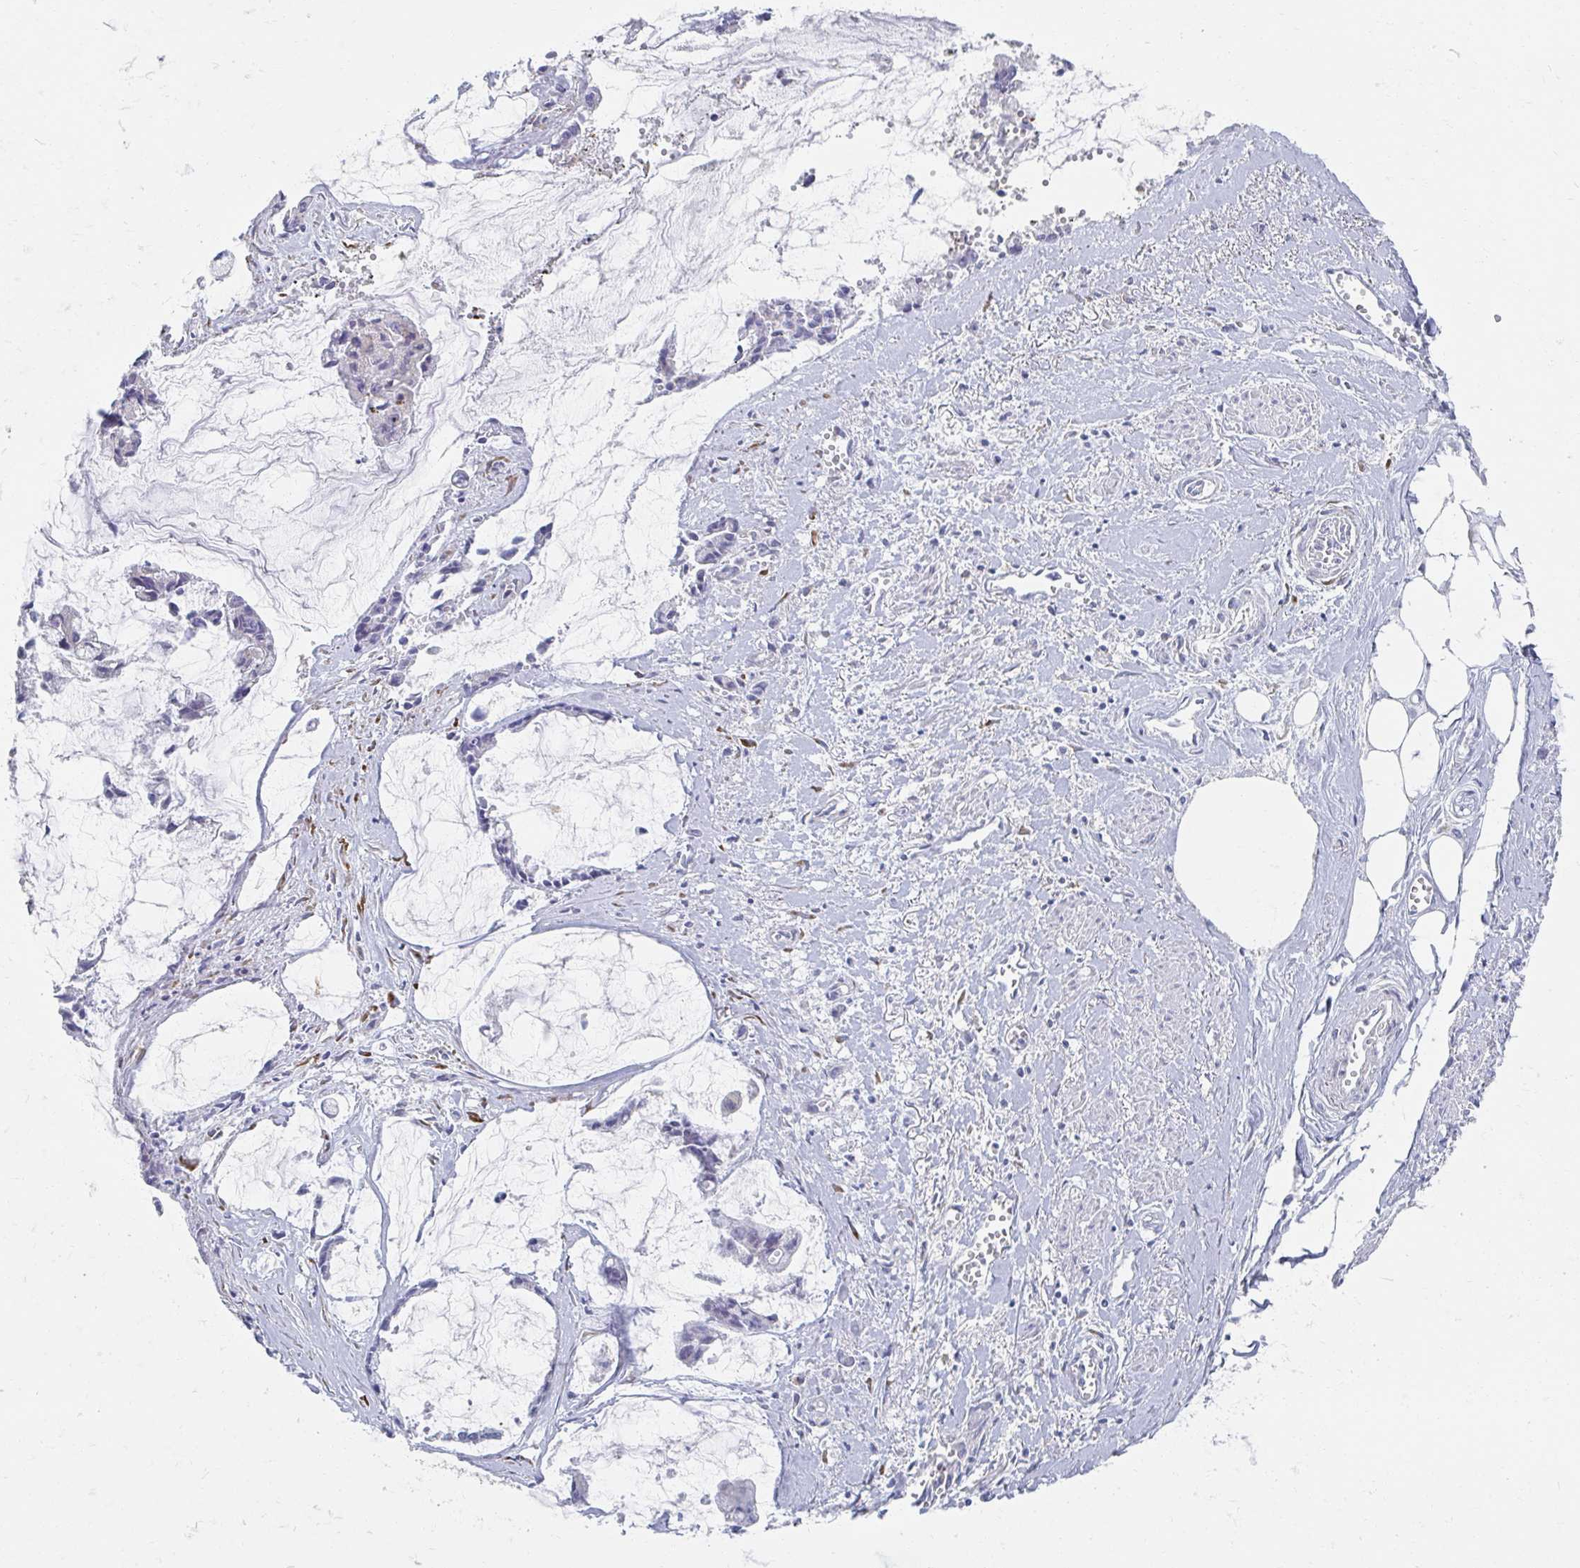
{"staining": {"intensity": "negative", "quantity": "none", "location": "none"}, "tissue": "ovarian cancer", "cell_type": "Tumor cells", "image_type": "cancer", "snomed": [{"axis": "morphology", "description": "Cystadenocarcinoma, mucinous, NOS"}, {"axis": "topography", "description": "Ovary"}], "caption": "Immunohistochemistry histopathology image of human ovarian cancer stained for a protein (brown), which exhibits no staining in tumor cells.", "gene": "MYLK2", "patient": {"sex": "female", "age": 90}}